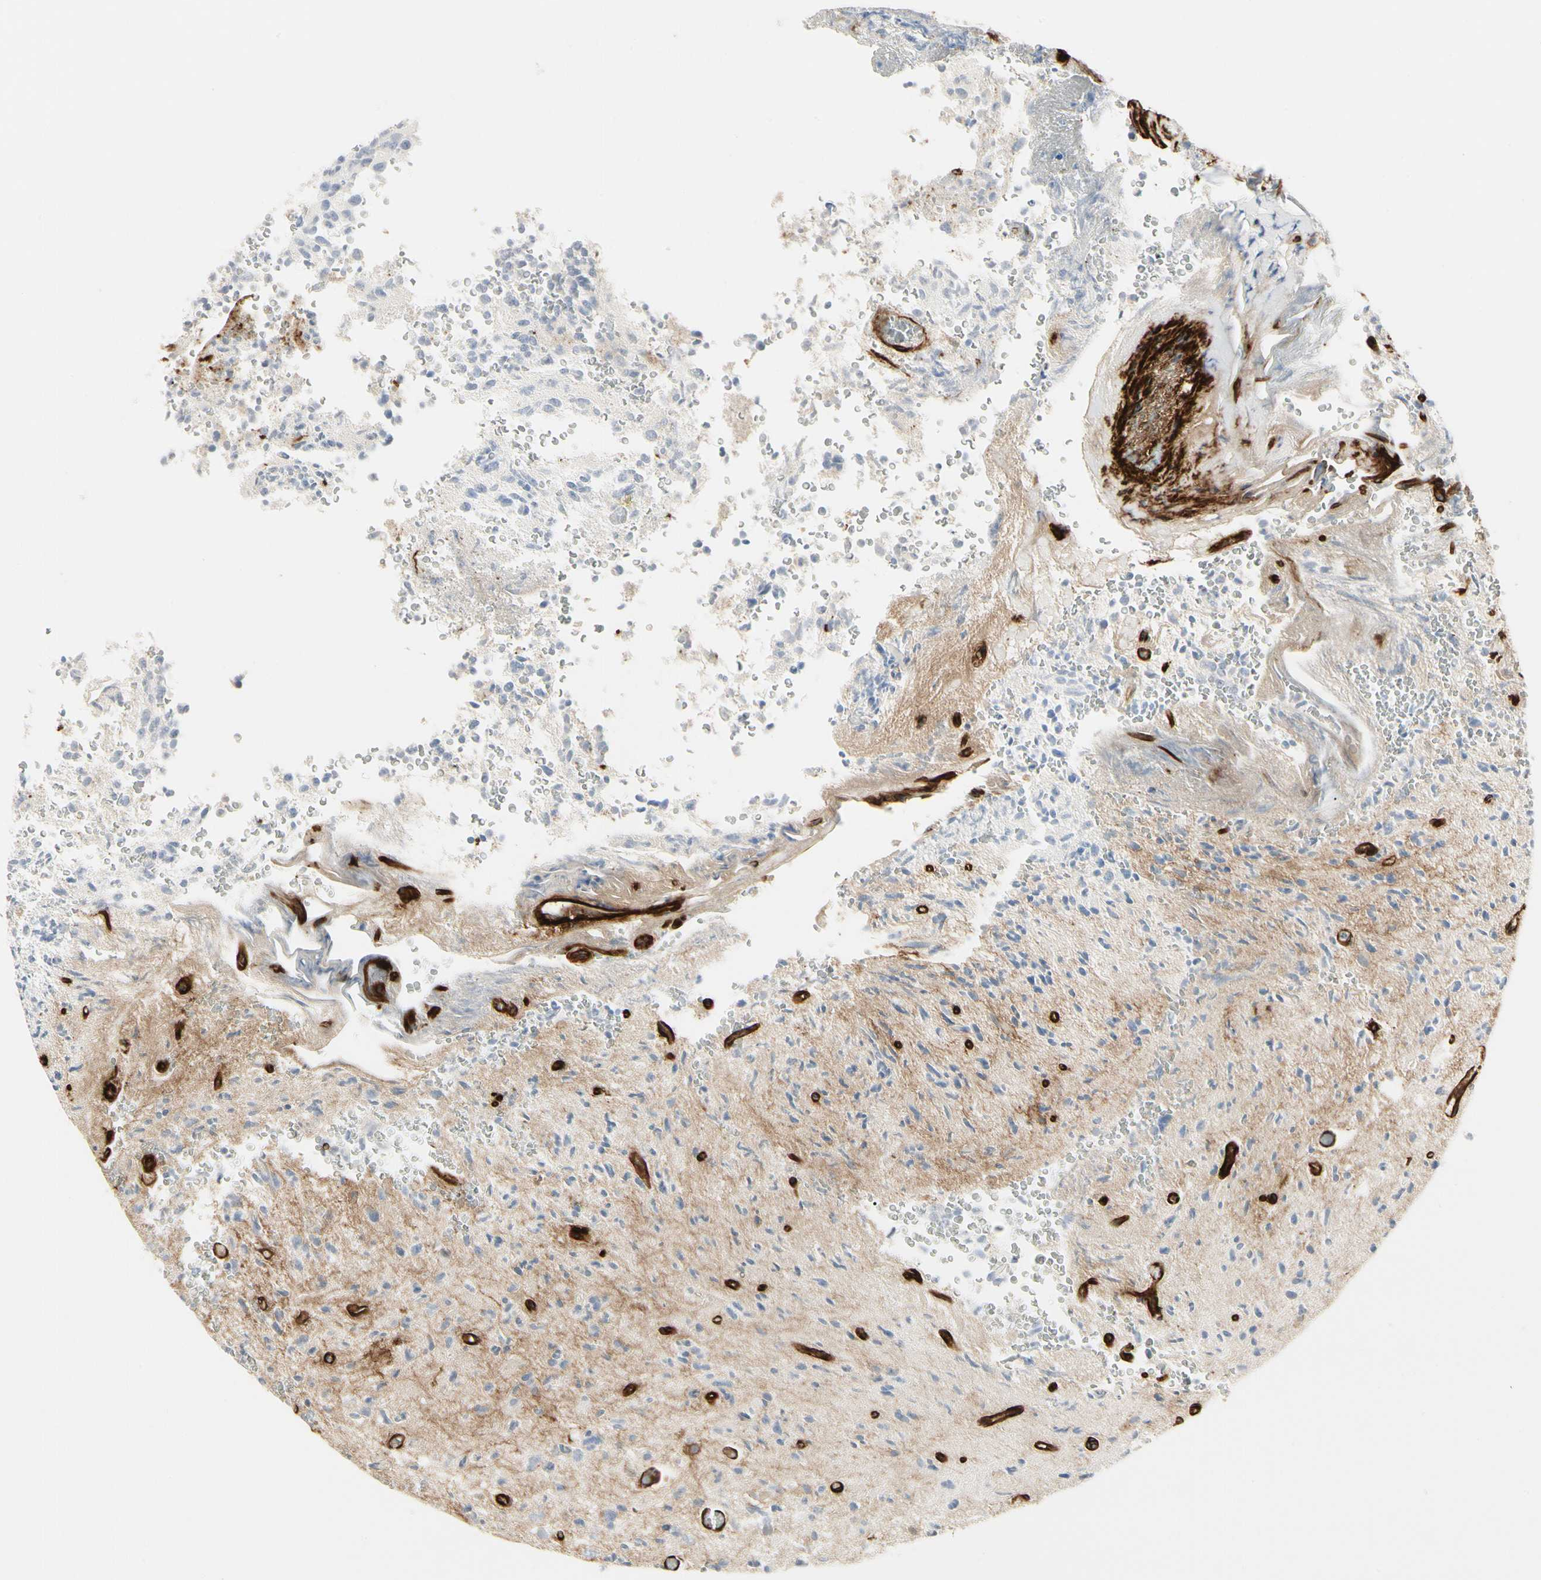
{"staining": {"intensity": "negative", "quantity": "none", "location": "none"}, "tissue": "glioma", "cell_type": "Tumor cells", "image_type": "cancer", "snomed": [{"axis": "morphology", "description": "Glioma, malignant, High grade"}, {"axis": "topography", "description": "pancreas cauda"}], "caption": "DAB (3,3'-diaminobenzidine) immunohistochemical staining of malignant glioma (high-grade) displays no significant expression in tumor cells.", "gene": "GGT5", "patient": {"sex": "male", "age": 60}}